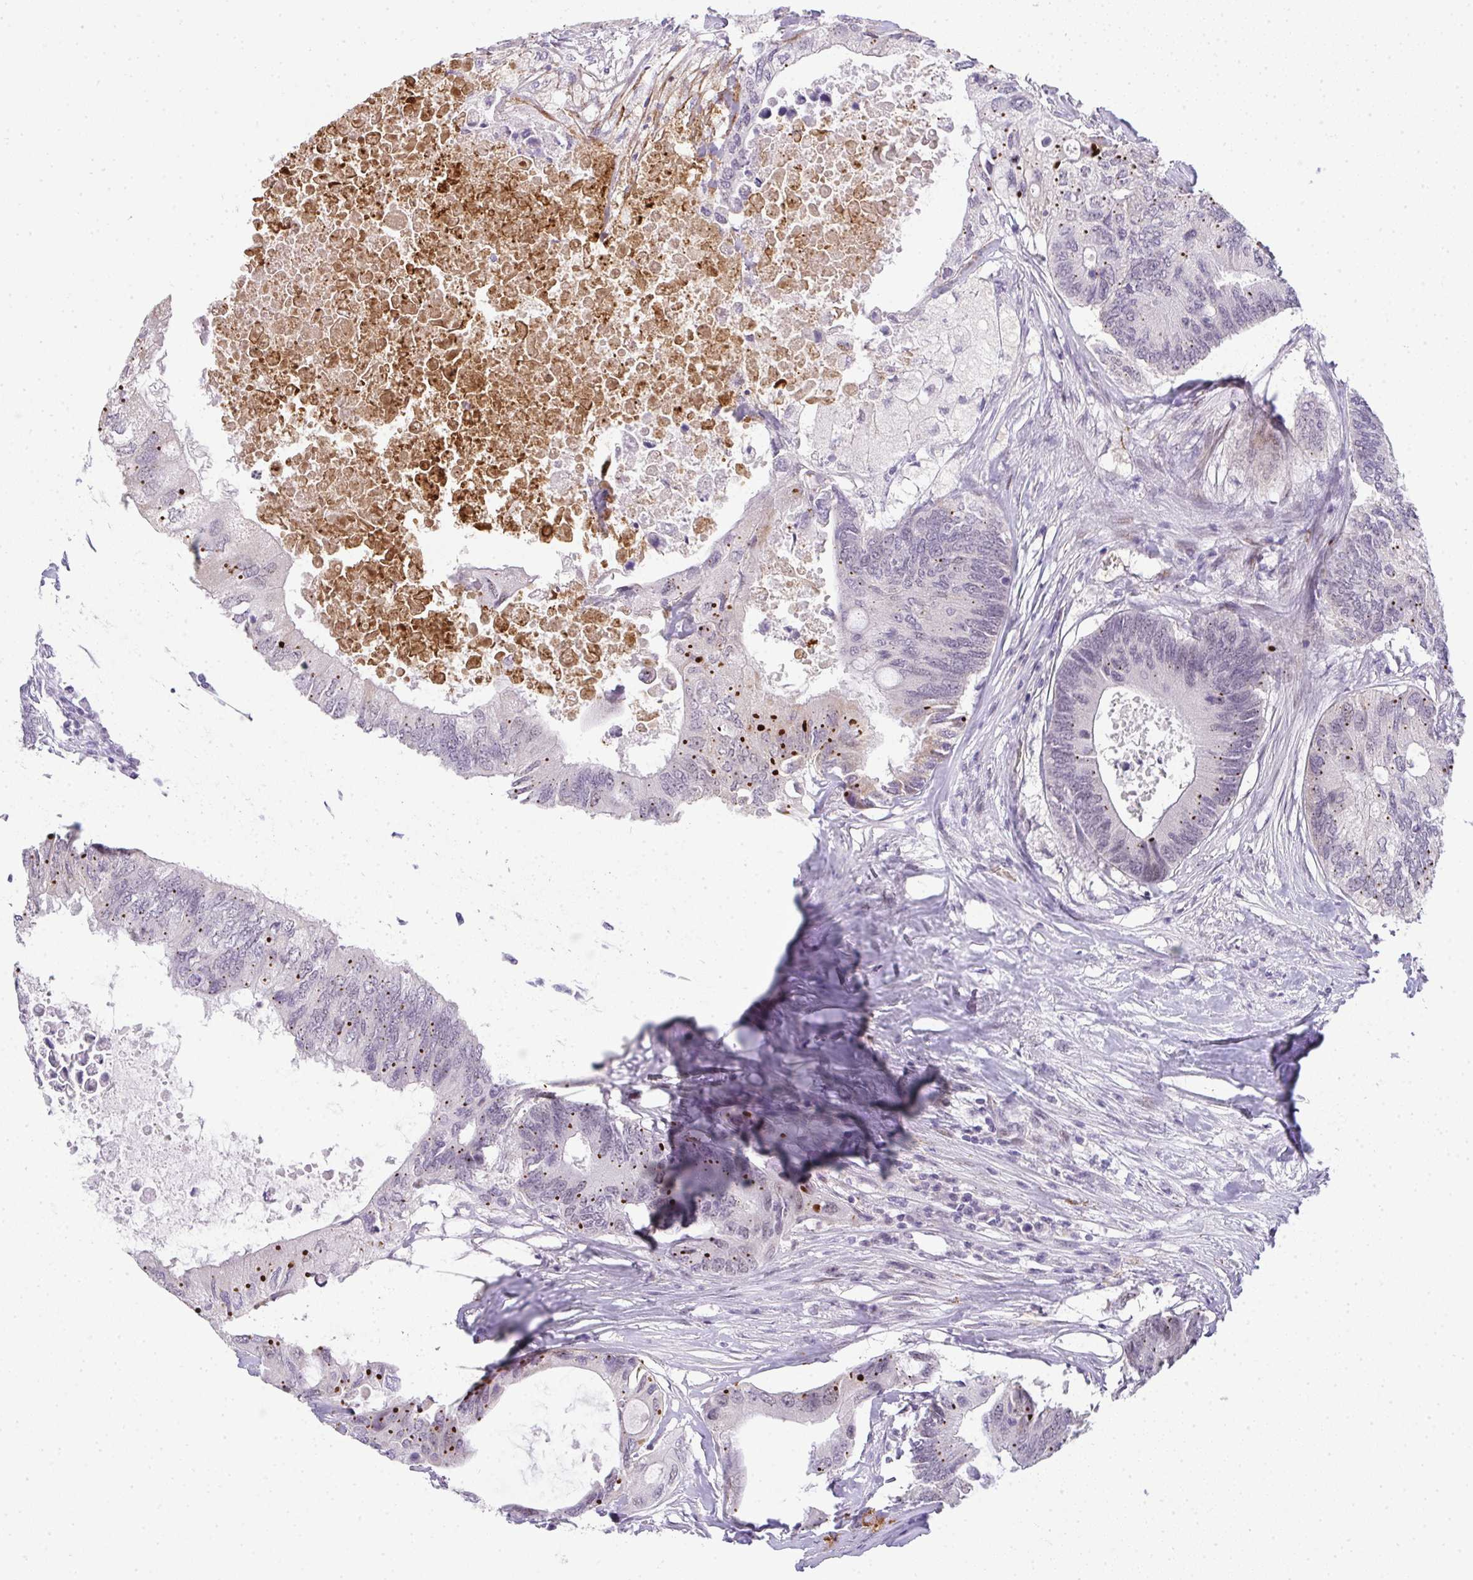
{"staining": {"intensity": "moderate", "quantity": "<25%", "location": "cytoplasmic/membranous"}, "tissue": "colorectal cancer", "cell_type": "Tumor cells", "image_type": "cancer", "snomed": [{"axis": "morphology", "description": "Adenocarcinoma, NOS"}, {"axis": "topography", "description": "Colon"}], "caption": "Tumor cells demonstrate low levels of moderate cytoplasmic/membranous expression in about <25% of cells in colorectal cancer.", "gene": "TNMD", "patient": {"sex": "male", "age": 71}}